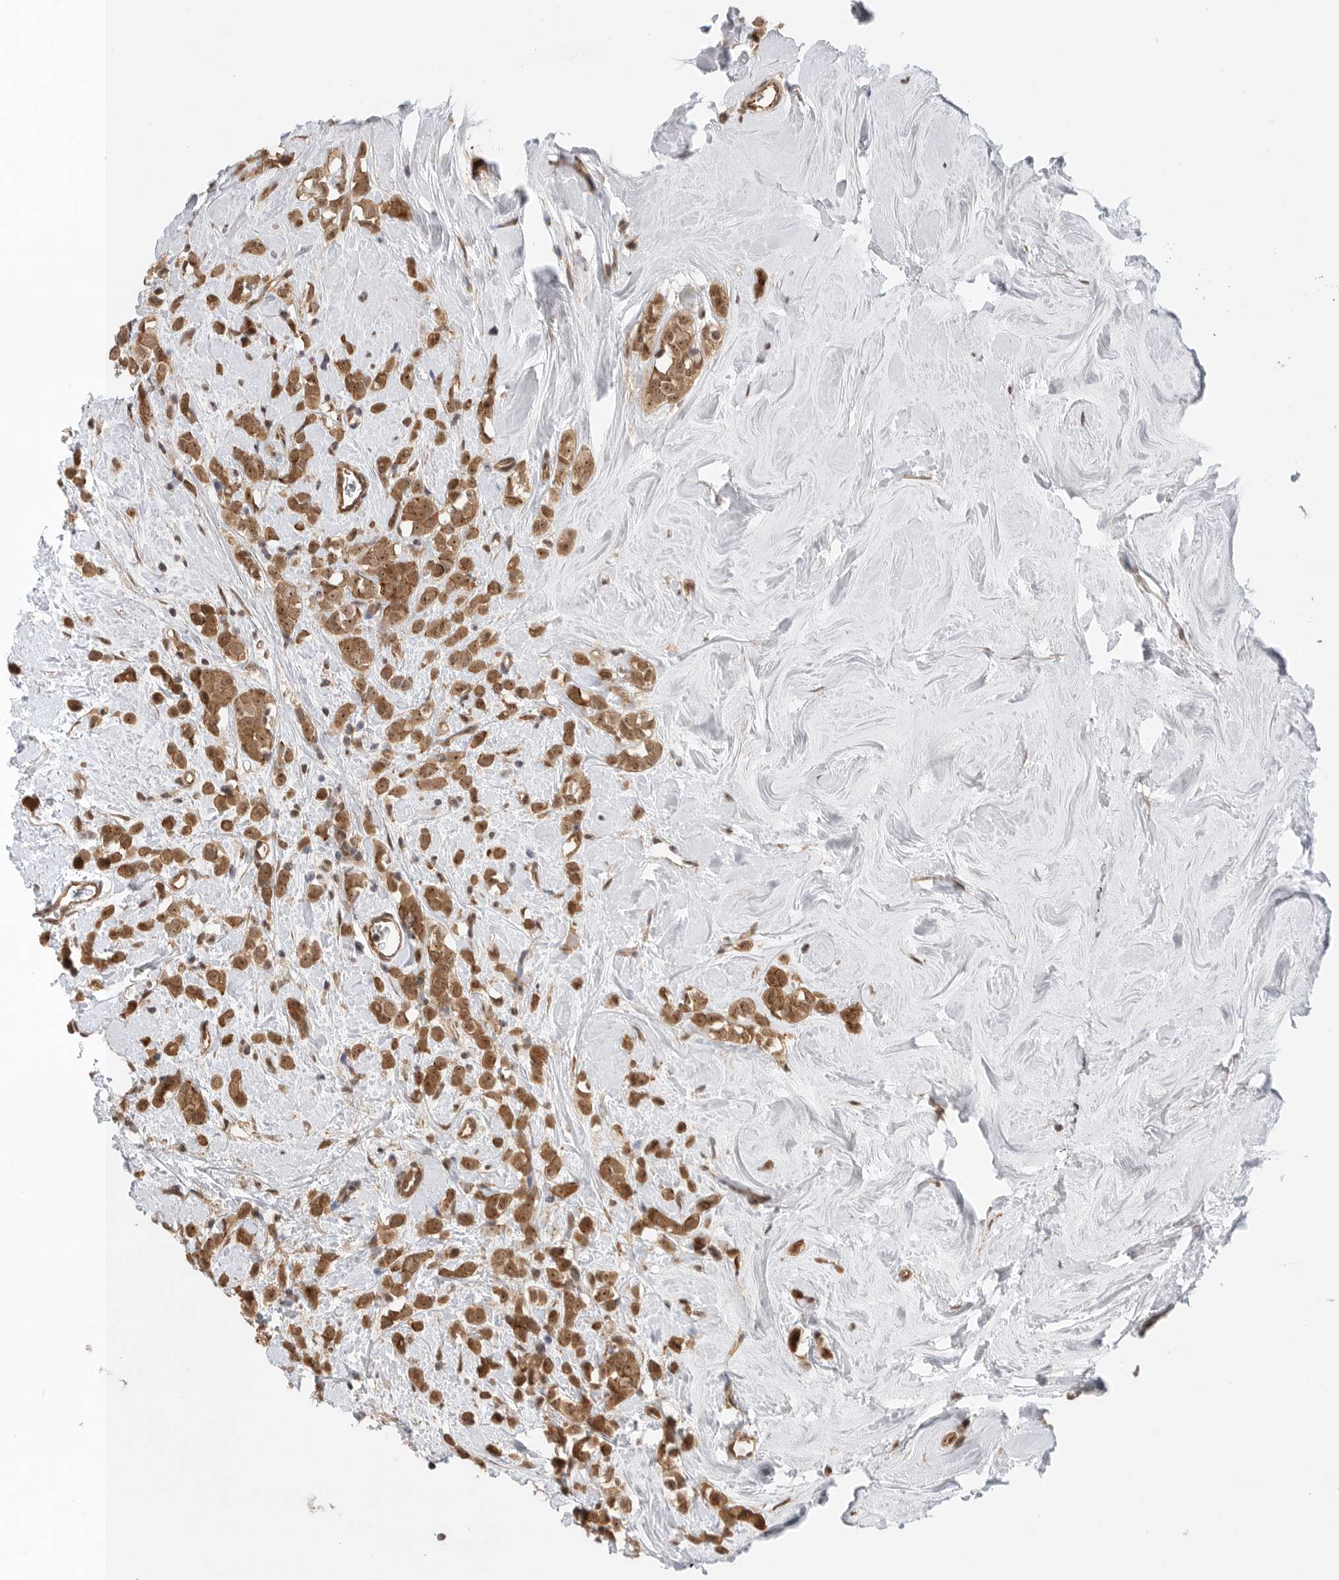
{"staining": {"intensity": "moderate", "quantity": ">75%", "location": "cytoplasmic/membranous,nuclear"}, "tissue": "breast cancer", "cell_type": "Tumor cells", "image_type": "cancer", "snomed": [{"axis": "morphology", "description": "Lobular carcinoma"}, {"axis": "topography", "description": "Breast"}], "caption": "A high-resolution micrograph shows immunohistochemistry (IHC) staining of breast lobular carcinoma, which exhibits moderate cytoplasmic/membranous and nuclear positivity in approximately >75% of tumor cells.", "gene": "VPS50", "patient": {"sex": "female", "age": 47}}